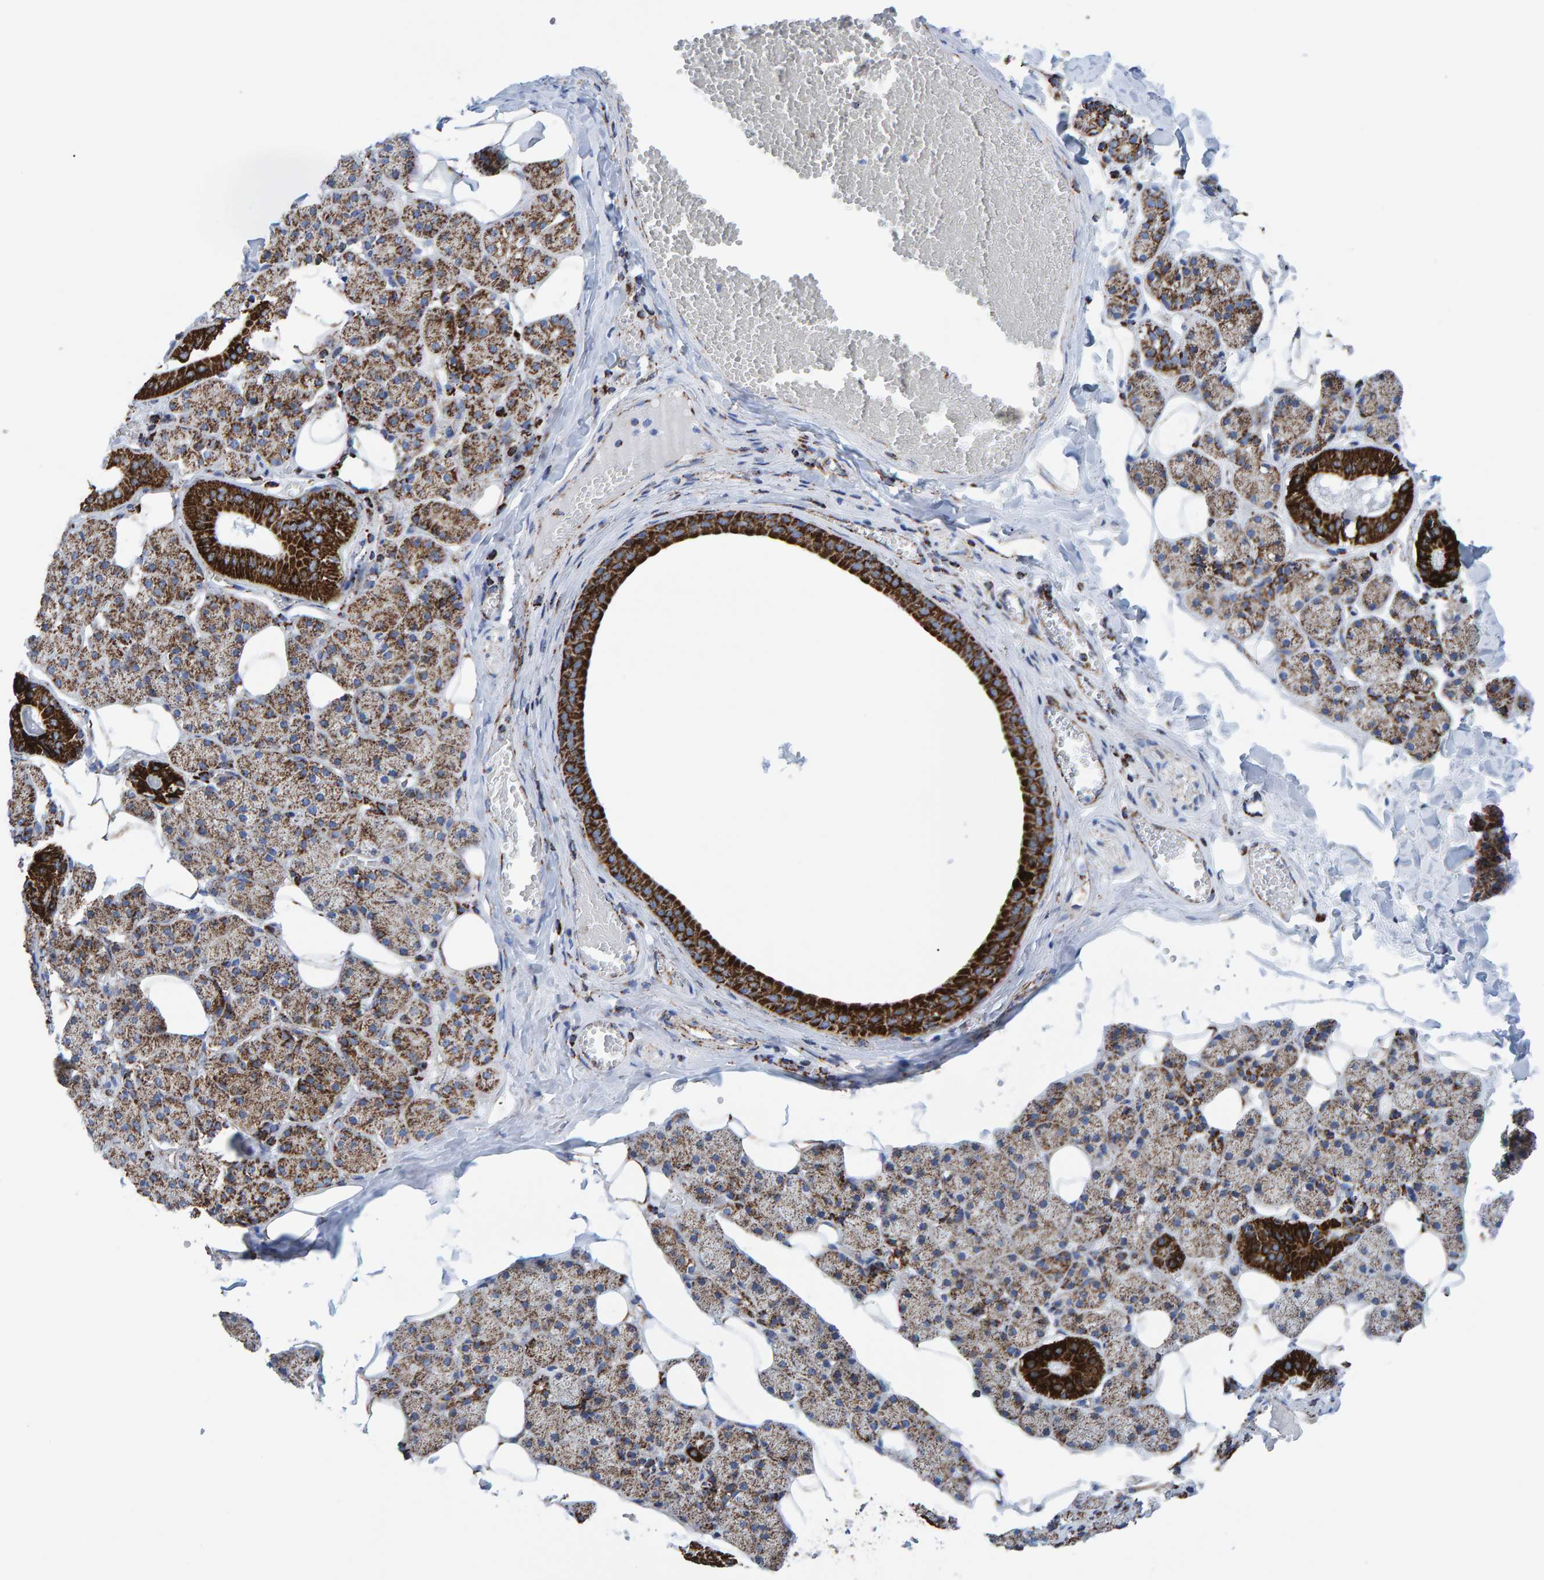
{"staining": {"intensity": "strong", "quantity": "25%-75%", "location": "cytoplasmic/membranous"}, "tissue": "salivary gland", "cell_type": "Glandular cells", "image_type": "normal", "snomed": [{"axis": "morphology", "description": "Normal tissue, NOS"}, {"axis": "topography", "description": "Salivary gland"}], "caption": "Benign salivary gland displays strong cytoplasmic/membranous expression in approximately 25%-75% of glandular cells, visualized by immunohistochemistry.", "gene": "ENSG00000262660", "patient": {"sex": "female", "age": 33}}